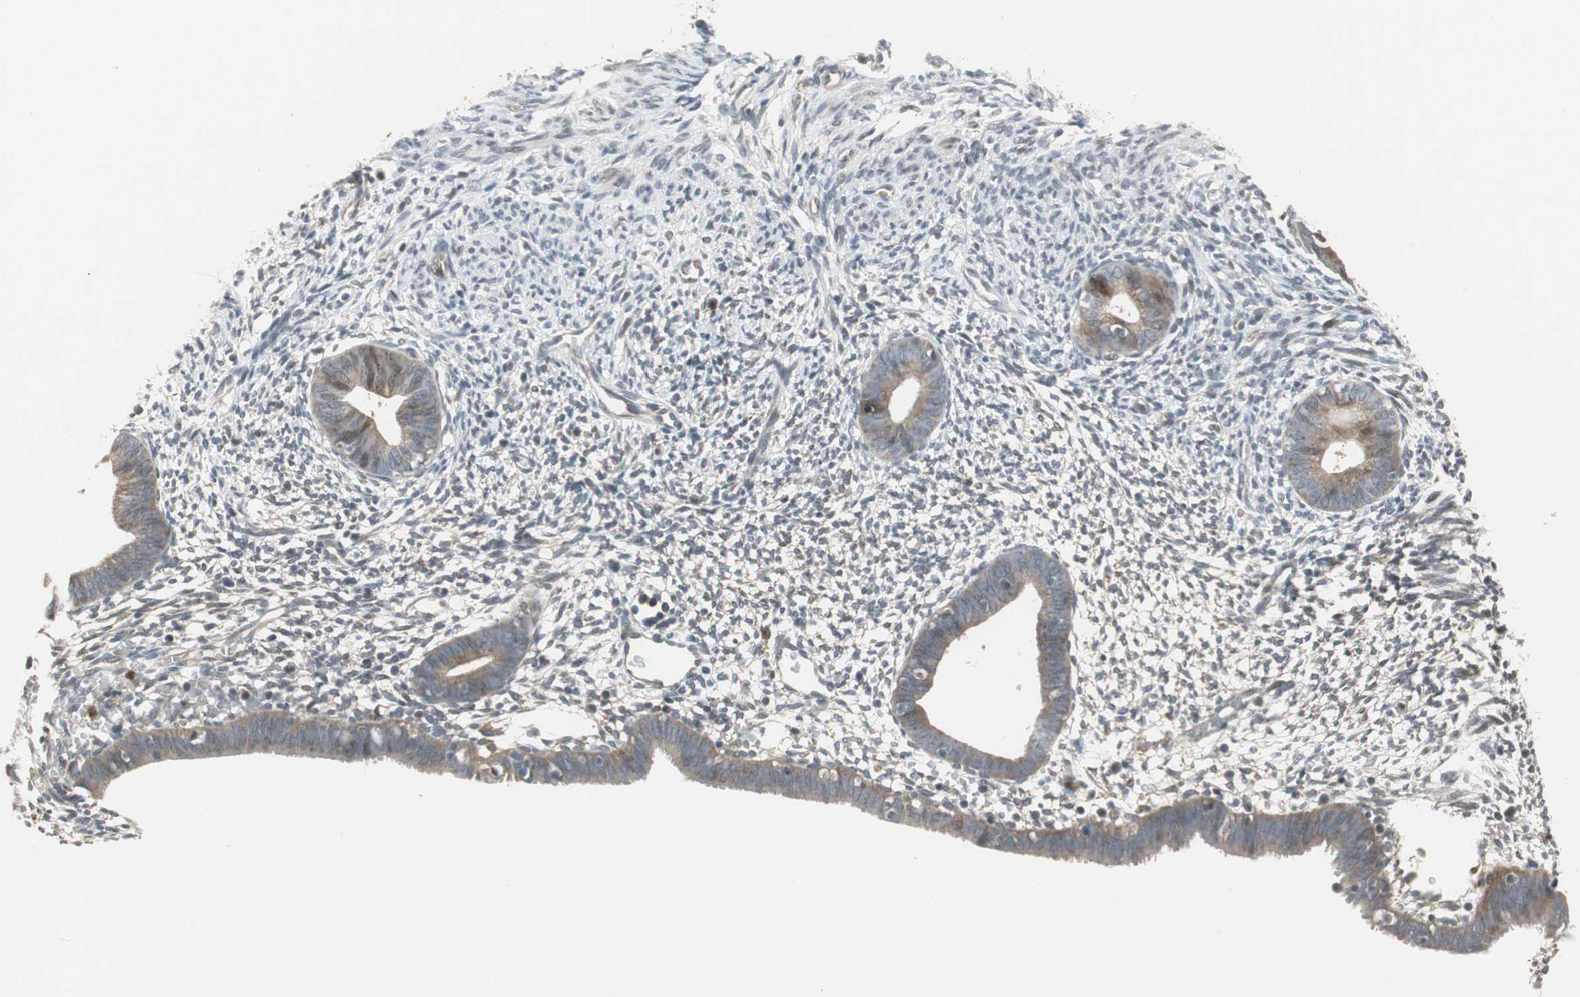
{"staining": {"intensity": "negative", "quantity": "none", "location": "none"}, "tissue": "endometrium", "cell_type": "Cells in endometrial stroma", "image_type": "normal", "snomed": [{"axis": "morphology", "description": "Normal tissue, NOS"}, {"axis": "morphology", "description": "Atrophy, NOS"}, {"axis": "topography", "description": "Uterus"}, {"axis": "topography", "description": "Endometrium"}], "caption": "Endometrium stained for a protein using IHC displays no staining cells in endometrial stroma.", "gene": "SNX4", "patient": {"sex": "female", "age": 68}}